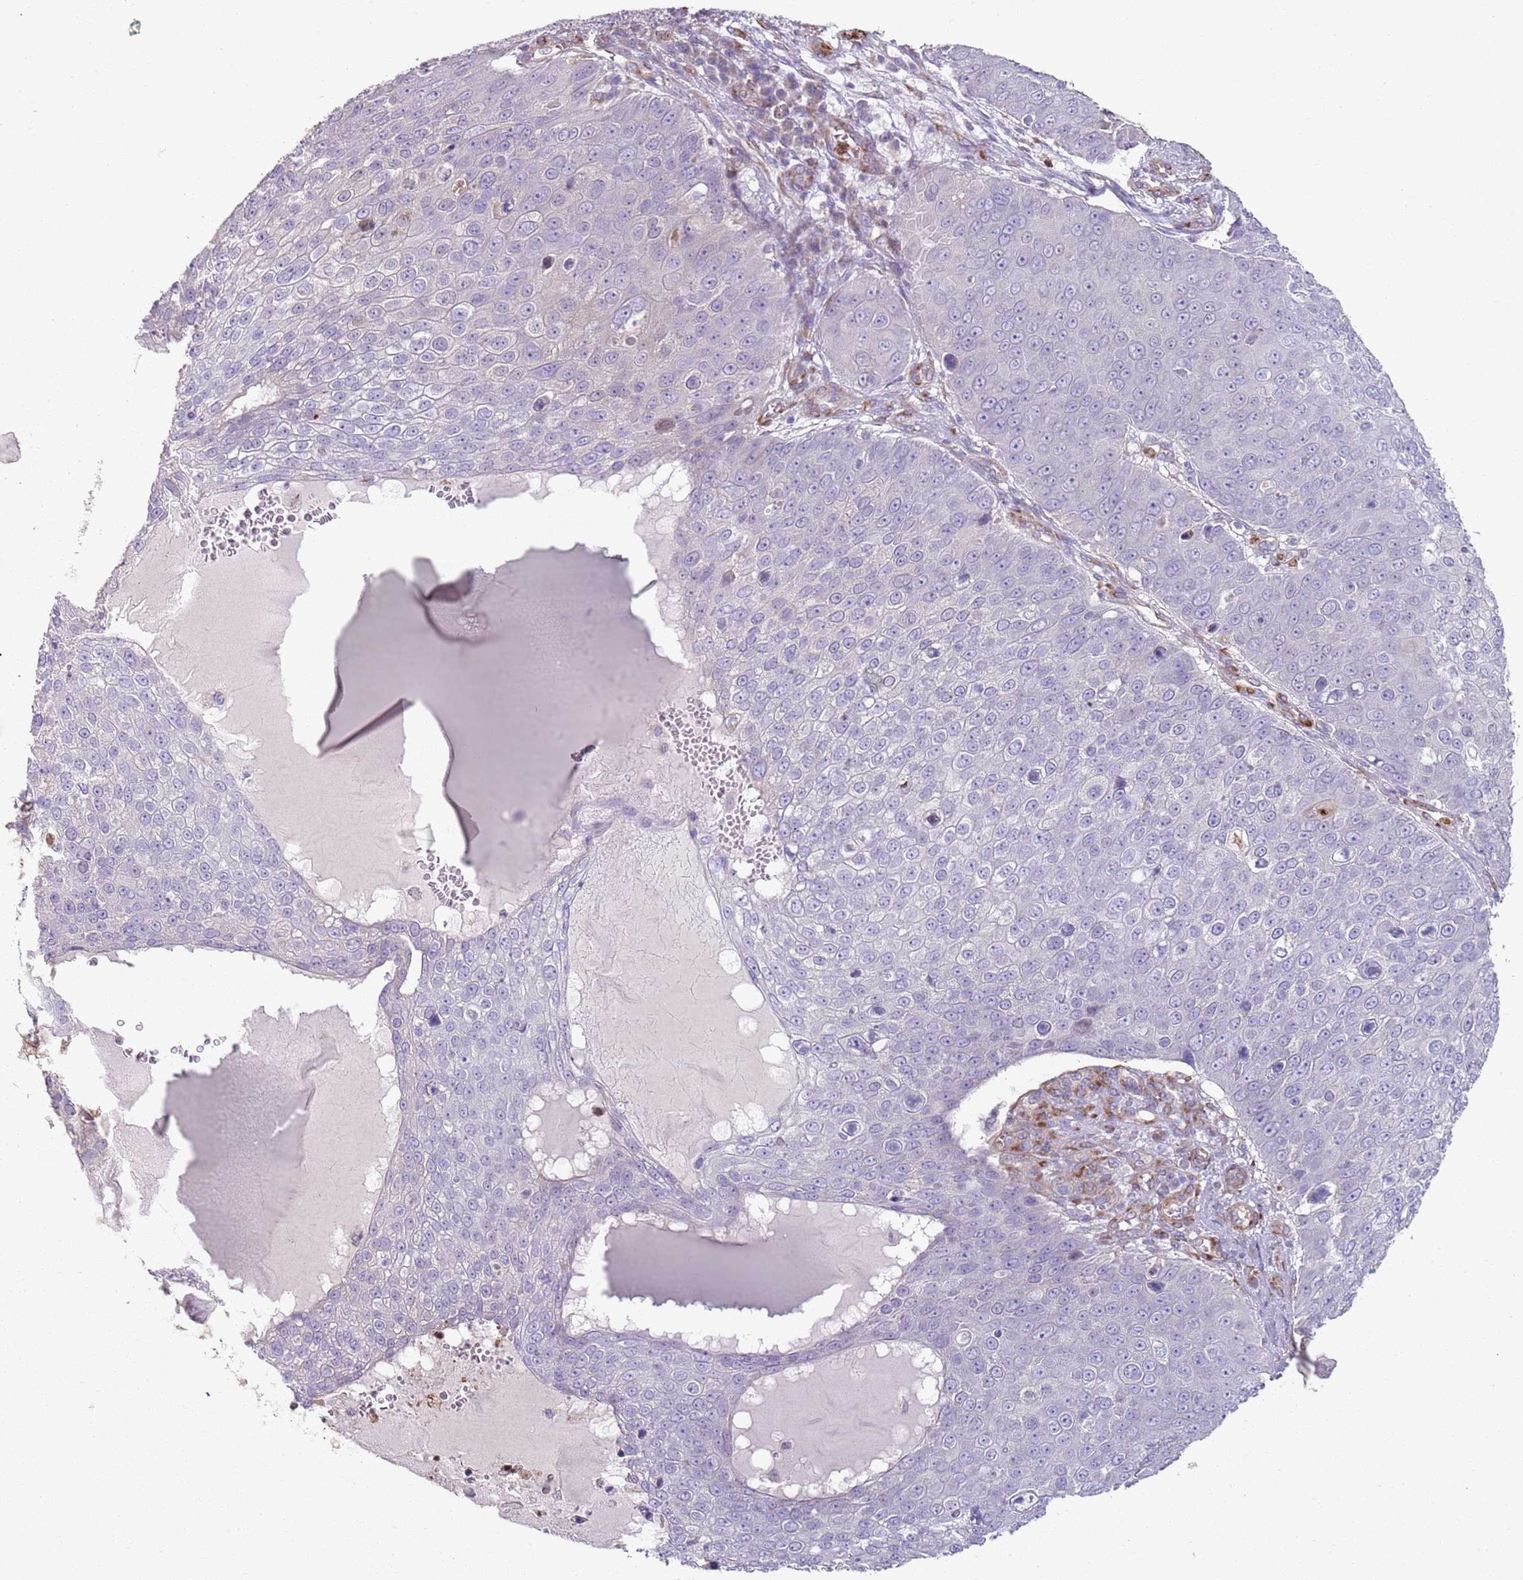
{"staining": {"intensity": "negative", "quantity": "none", "location": "none"}, "tissue": "skin cancer", "cell_type": "Tumor cells", "image_type": "cancer", "snomed": [{"axis": "morphology", "description": "Squamous cell carcinoma, NOS"}, {"axis": "topography", "description": "Skin"}], "caption": "High magnification brightfield microscopy of squamous cell carcinoma (skin) stained with DAB (brown) and counterstained with hematoxylin (blue): tumor cells show no significant staining.", "gene": "PHLPP2", "patient": {"sex": "male", "age": 71}}